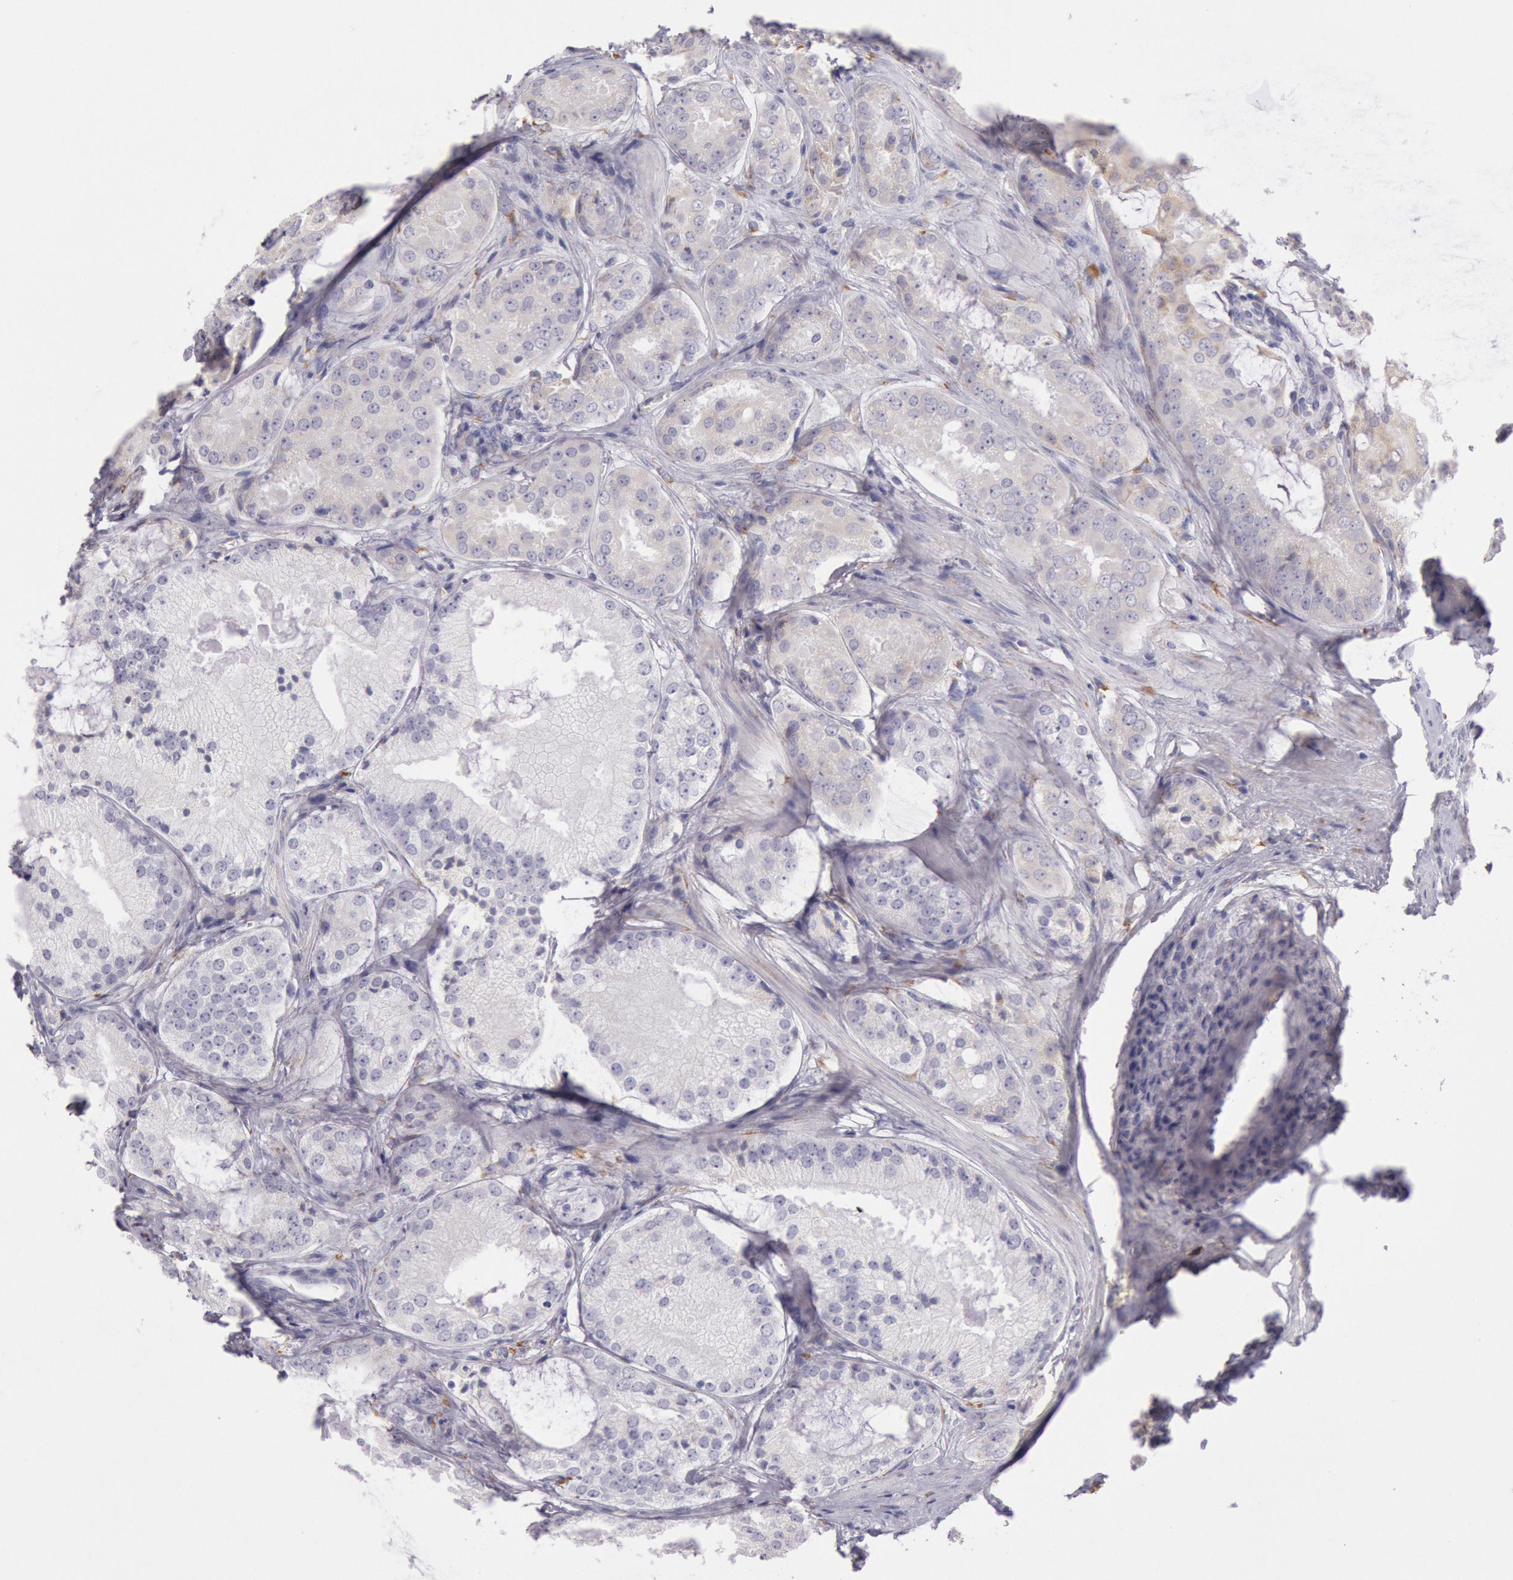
{"staining": {"intensity": "weak", "quantity": "<25%", "location": "cytoplasmic/membranous"}, "tissue": "prostate cancer", "cell_type": "Tumor cells", "image_type": "cancer", "snomed": [{"axis": "morphology", "description": "Adenocarcinoma, Medium grade"}, {"axis": "topography", "description": "Prostate"}], "caption": "High power microscopy image of an immunohistochemistry (IHC) micrograph of prostate adenocarcinoma (medium-grade), revealing no significant expression in tumor cells.", "gene": "CIDEB", "patient": {"sex": "male", "age": 60}}